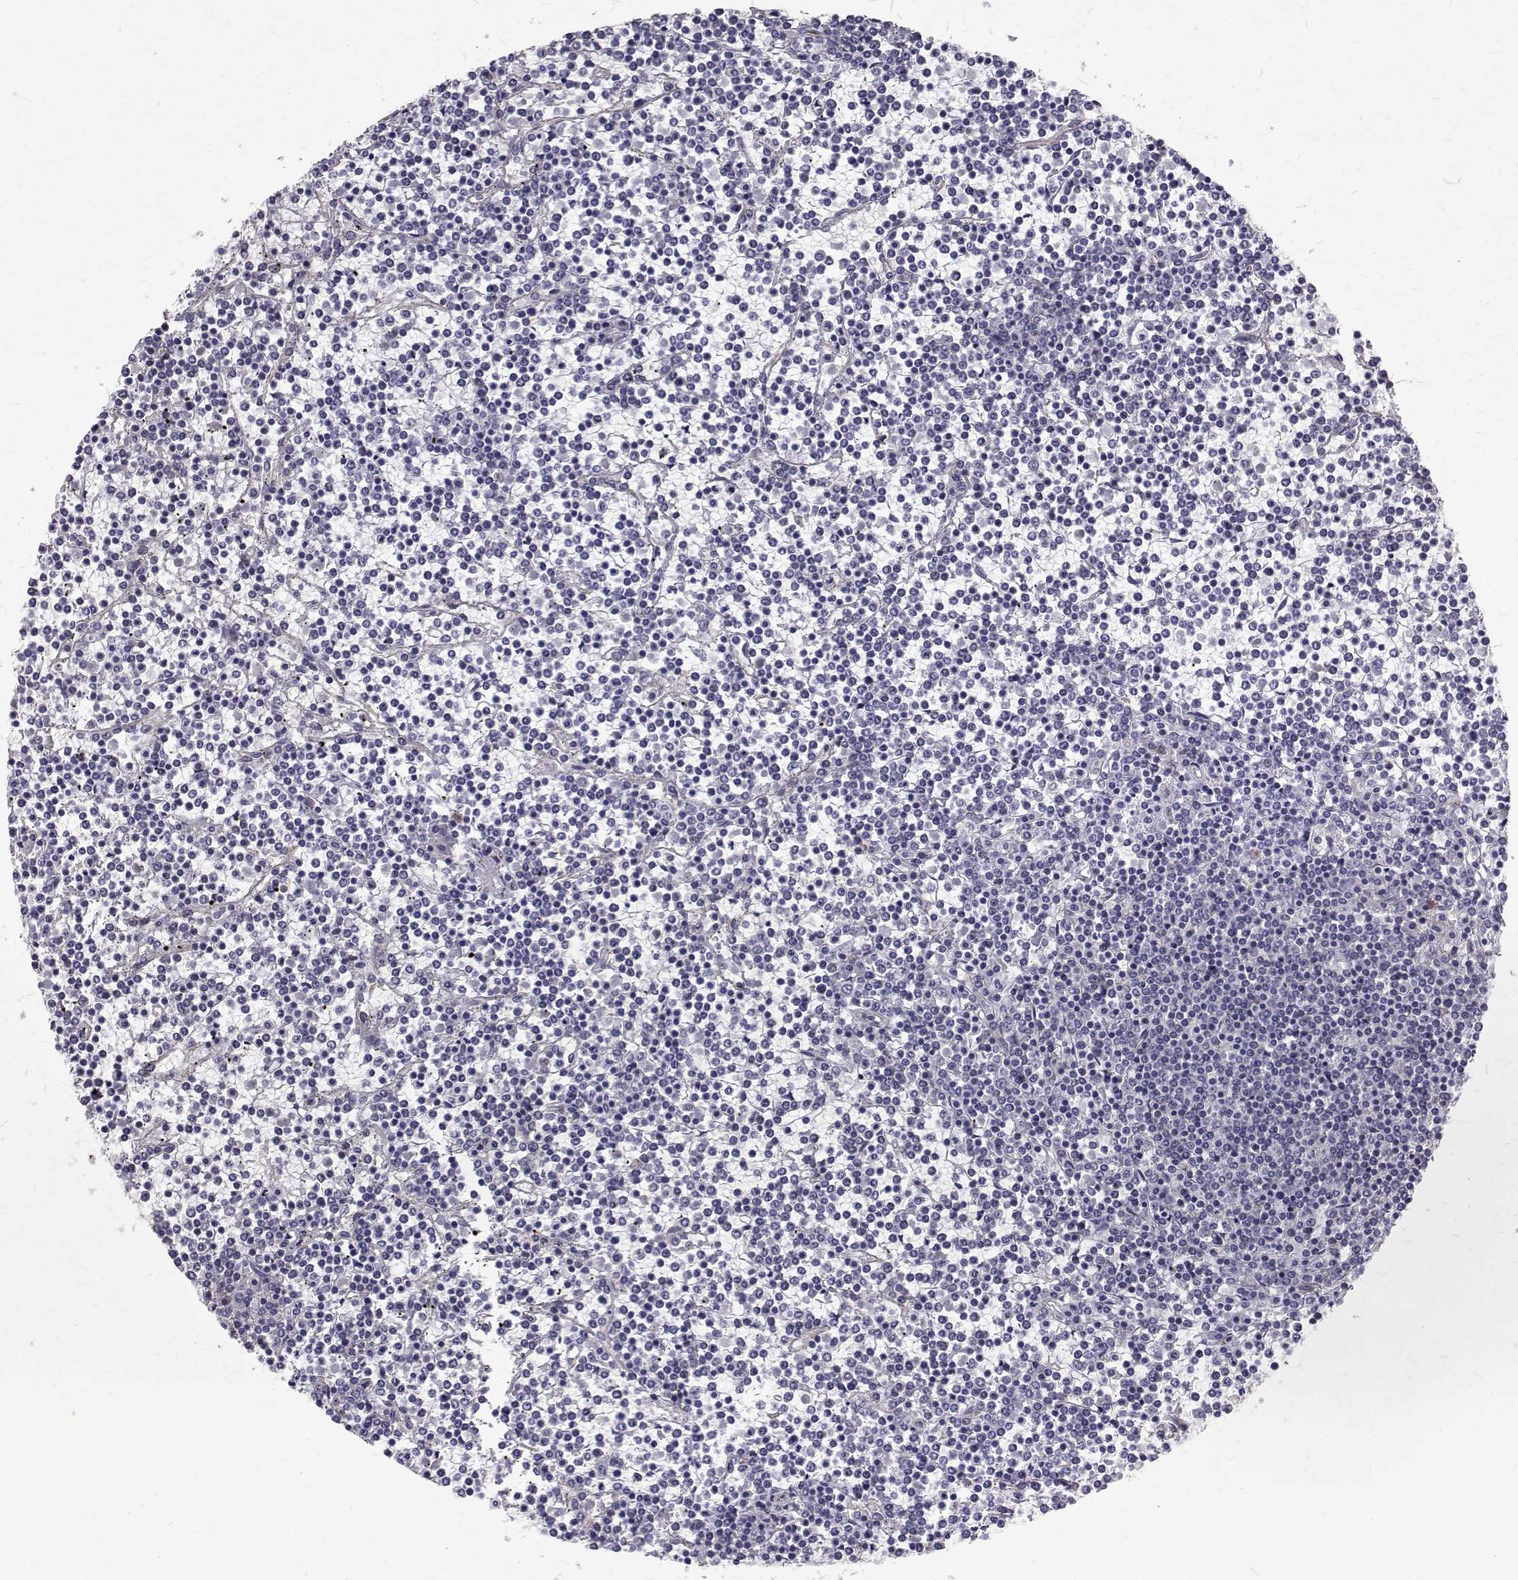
{"staining": {"intensity": "negative", "quantity": "none", "location": "none"}, "tissue": "lymphoma", "cell_type": "Tumor cells", "image_type": "cancer", "snomed": [{"axis": "morphology", "description": "Malignant lymphoma, non-Hodgkin's type, Low grade"}, {"axis": "topography", "description": "Spleen"}], "caption": "The immunohistochemistry histopathology image has no significant positivity in tumor cells of low-grade malignant lymphoma, non-Hodgkin's type tissue.", "gene": "ARFGAP1", "patient": {"sex": "female", "age": 19}}